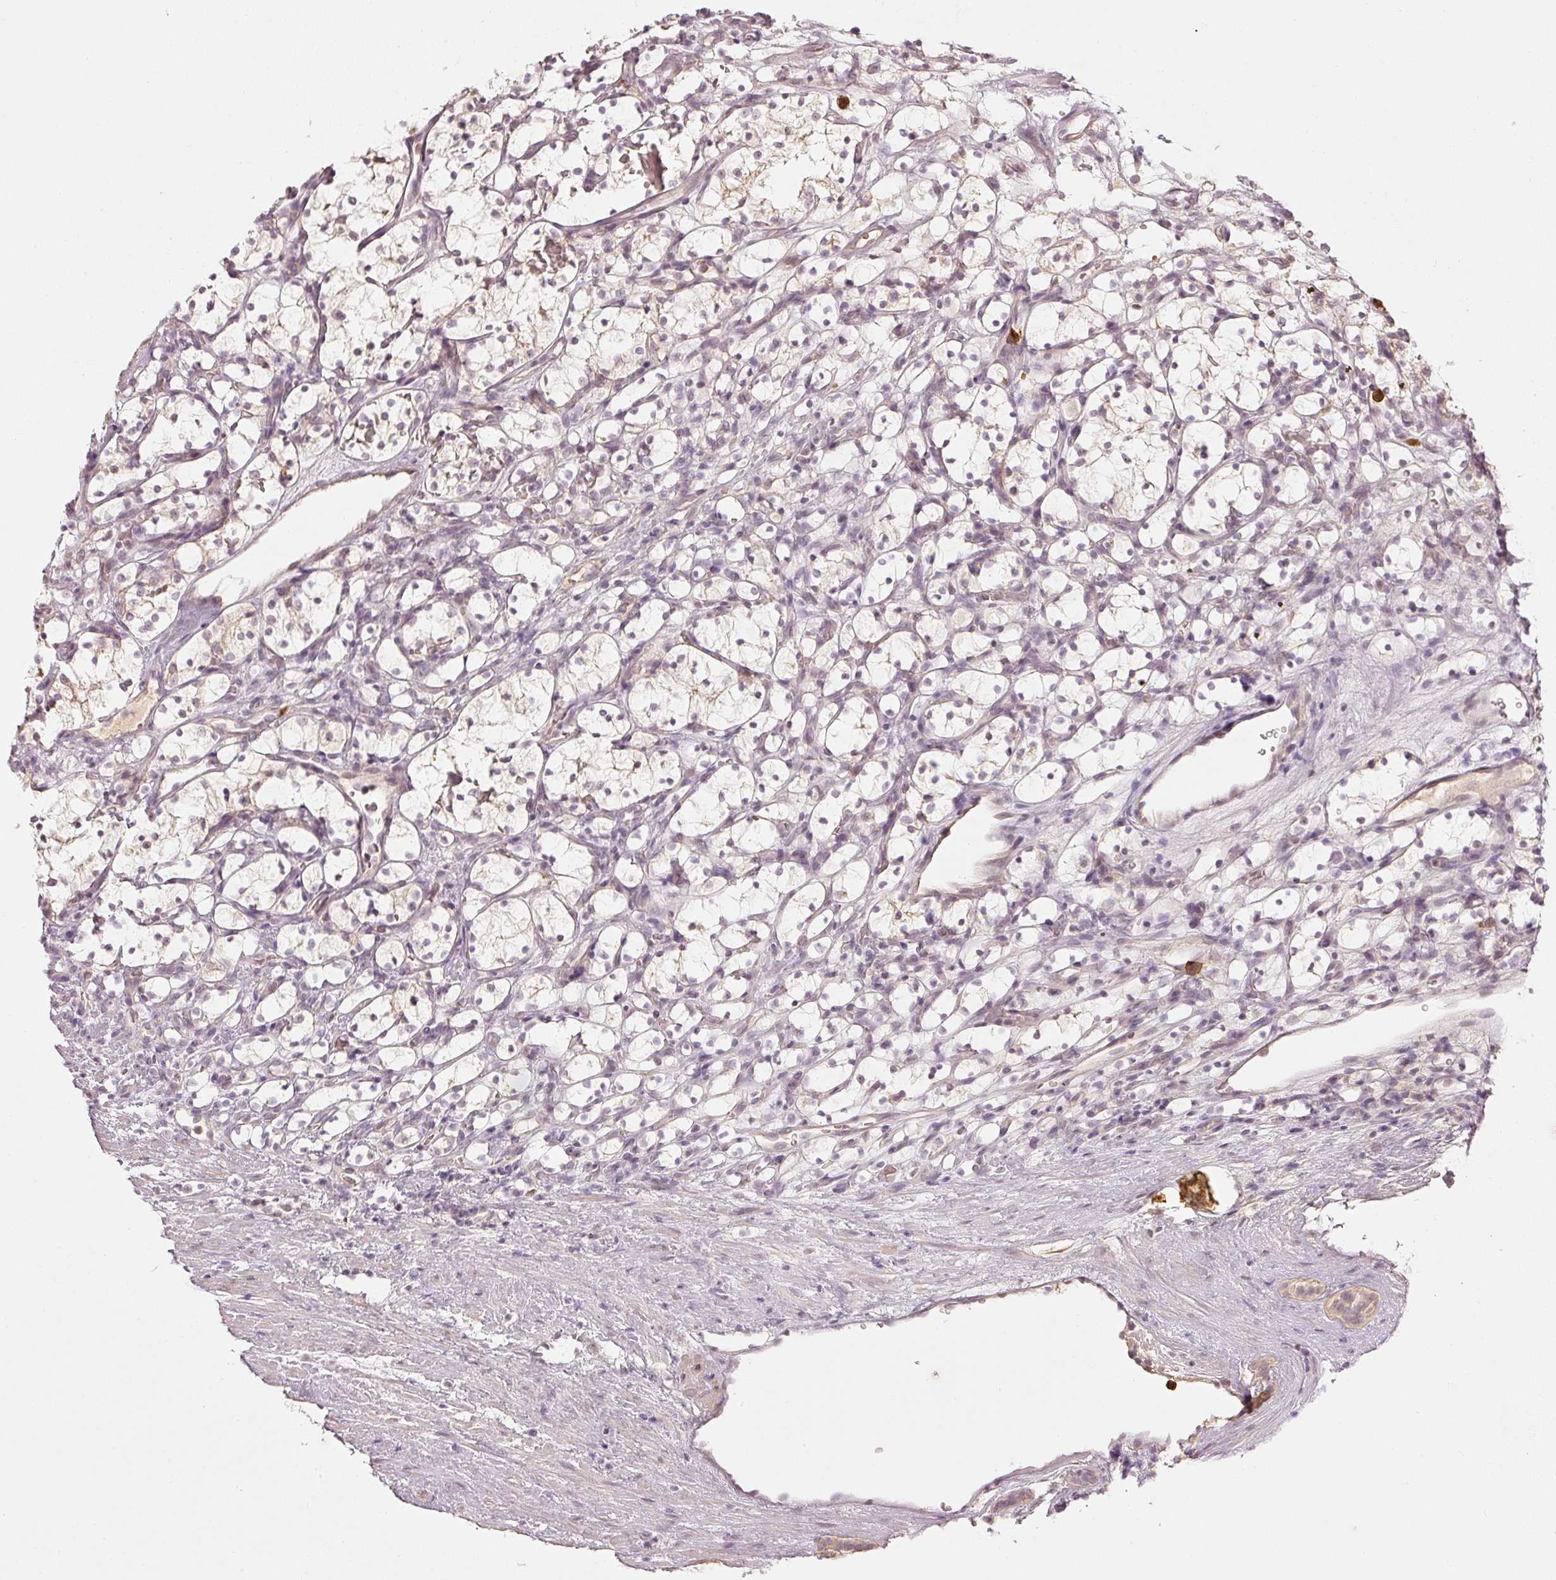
{"staining": {"intensity": "weak", "quantity": "<25%", "location": "cytoplasmic/membranous"}, "tissue": "renal cancer", "cell_type": "Tumor cells", "image_type": "cancer", "snomed": [{"axis": "morphology", "description": "Adenocarcinoma, NOS"}, {"axis": "topography", "description": "Kidney"}], "caption": "A histopathology image of adenocarcinoma (renal) stained for a protein shows no brown staining in tumor cells.", "gene": "GZMA", "patient": {"sex": "female", "age": 69}}